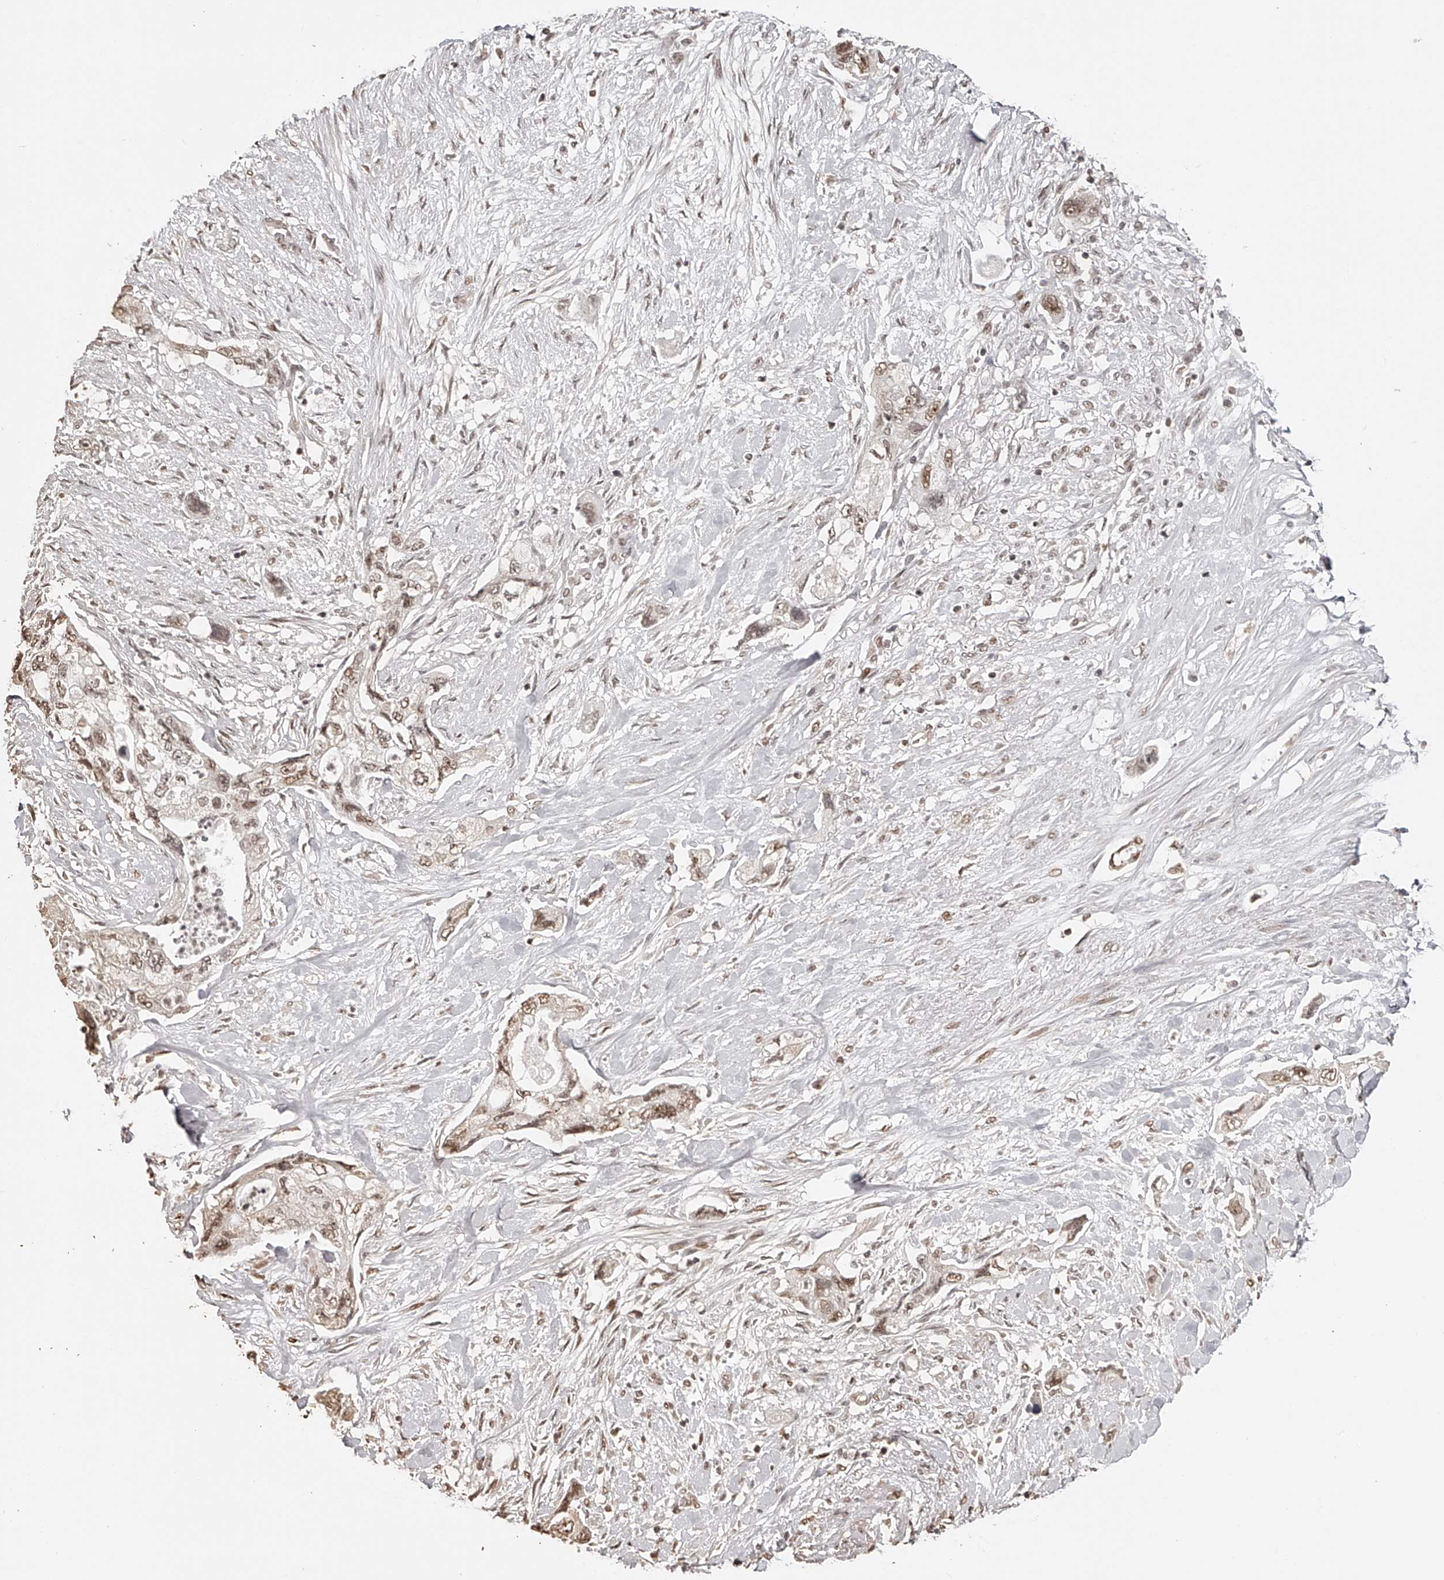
{"staining": {"intensity": "moderate", "quantity": ">75%", "location": "nuclear"}, "tissue": "pancreatic cancer", "cell_type": "Tumor cells", "image_type": "cancer", "snomed": [{"axis": "morphology", "description": "Adenocarcinoma, NOS"}, {"axis": "topography", "description": "Pancreas"}], "caption": "Protein expression analysis of human adenocarcinoma (pancreatic) reveals moderate nuclear staining in about >75% of tumor cells.", "gene": "ZNF503", "patient": {"sex": "female", "age": 73}}